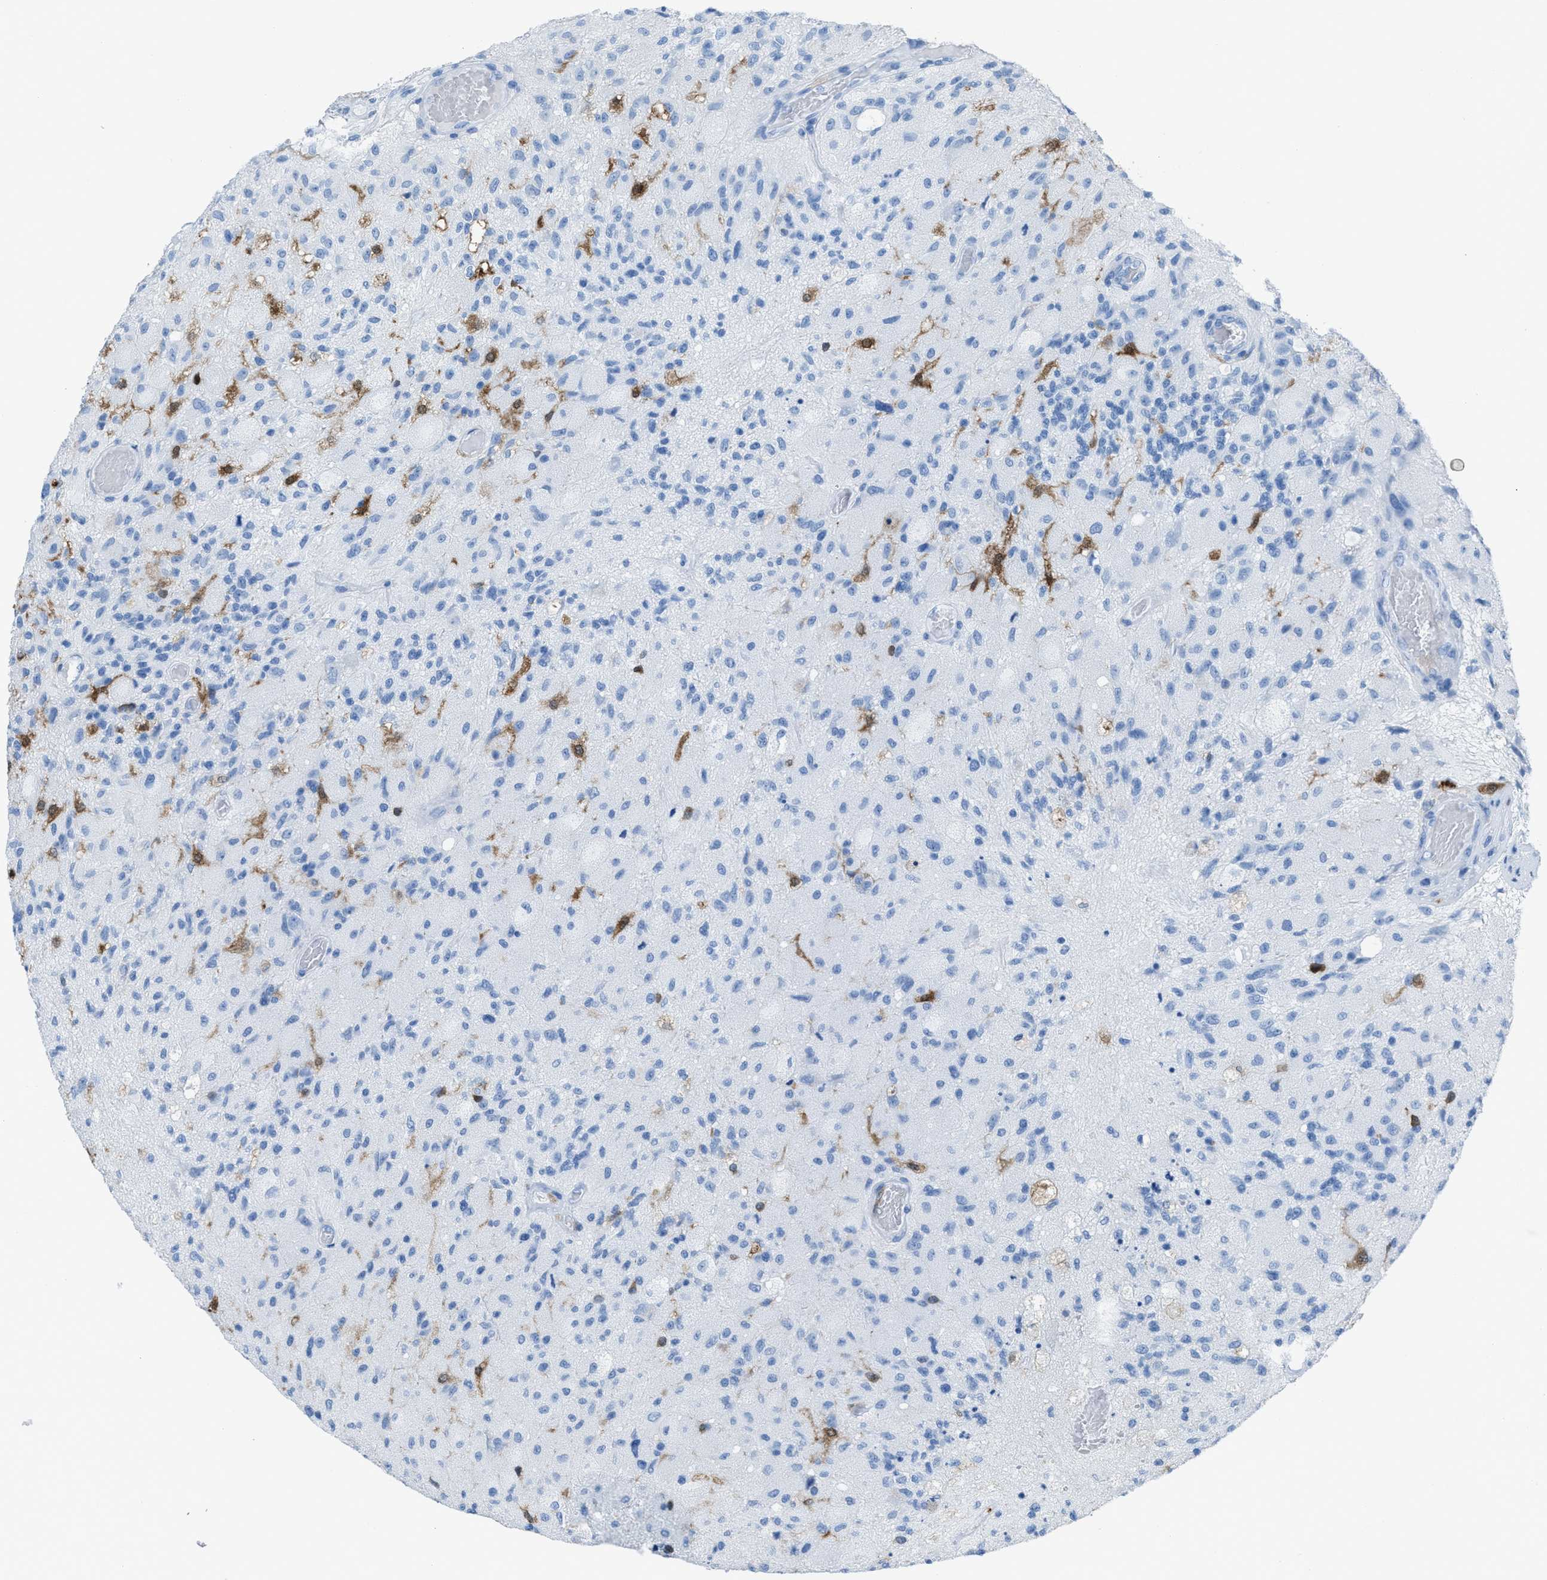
{"staining": {"intensity": "moderate", "quantity": "<25%", "location": "cytoplasmic/membranous,nuclear"}, "tissue": "glioma", "cell_type": "Tumor cells", "image_type": "cancer", "snomed": [{"axis": "morphology", "description": "Normal tissue, NOS"}, {"axis": "morphology", "description": "Glioma, malignant, High grade"}, {"axis": "topography", "description": "Cerebral cortex"}], "caption": "A brown stain labels moderate cytoplasmic/membranous and nuclear expression of a protein in human malignant high-grade glioma tumor cells. (DAB = brown stain, brightfield microscopy at high magnification).", "gene": "CDKN2A", "patient": {"sex": "male", "age": 77}}